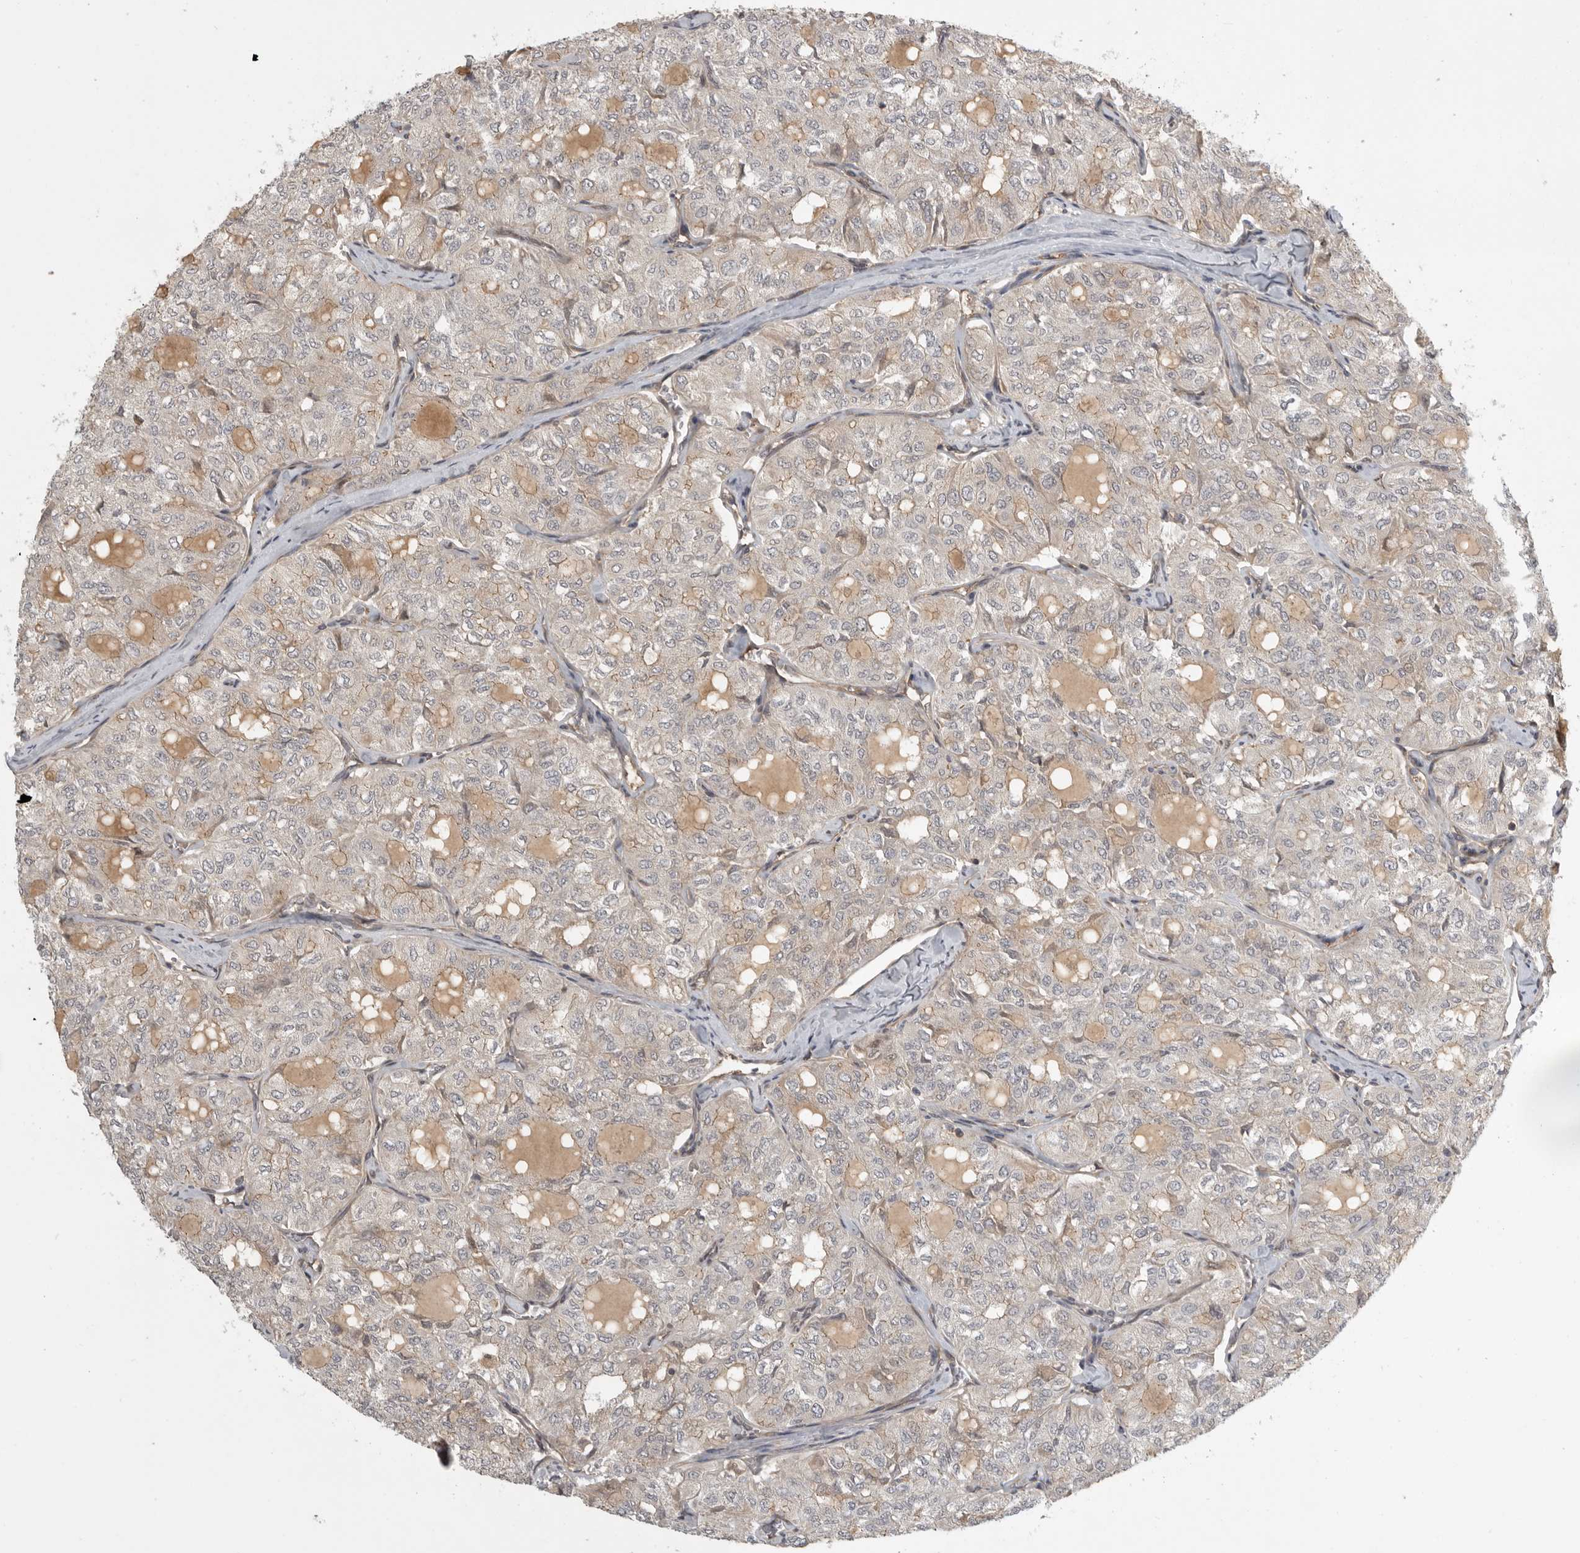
{"staining": {"intensity": "weak", "quantity": "25%-75%", "location": "cytoplasmic/membranous"}, "tissue": "thyroid cancer", "cell_type": "Tumor cells", "image_type": "cancer", "snomed": [{"axis": "morphology", "description": "Follicular adenoma carcinoma, NOS"}, {"axis": "topography", "description": "Thyroid gland"}], "caption": "High-power microscopy captured an IHC photomicrograph of thyroid cancer, revealing weak cytoplasmic/membranous expression in approximately 25%-75% of tumor cells.", "gene": "CUEDC1", "patient": {"sex": "male", "age": 75}}